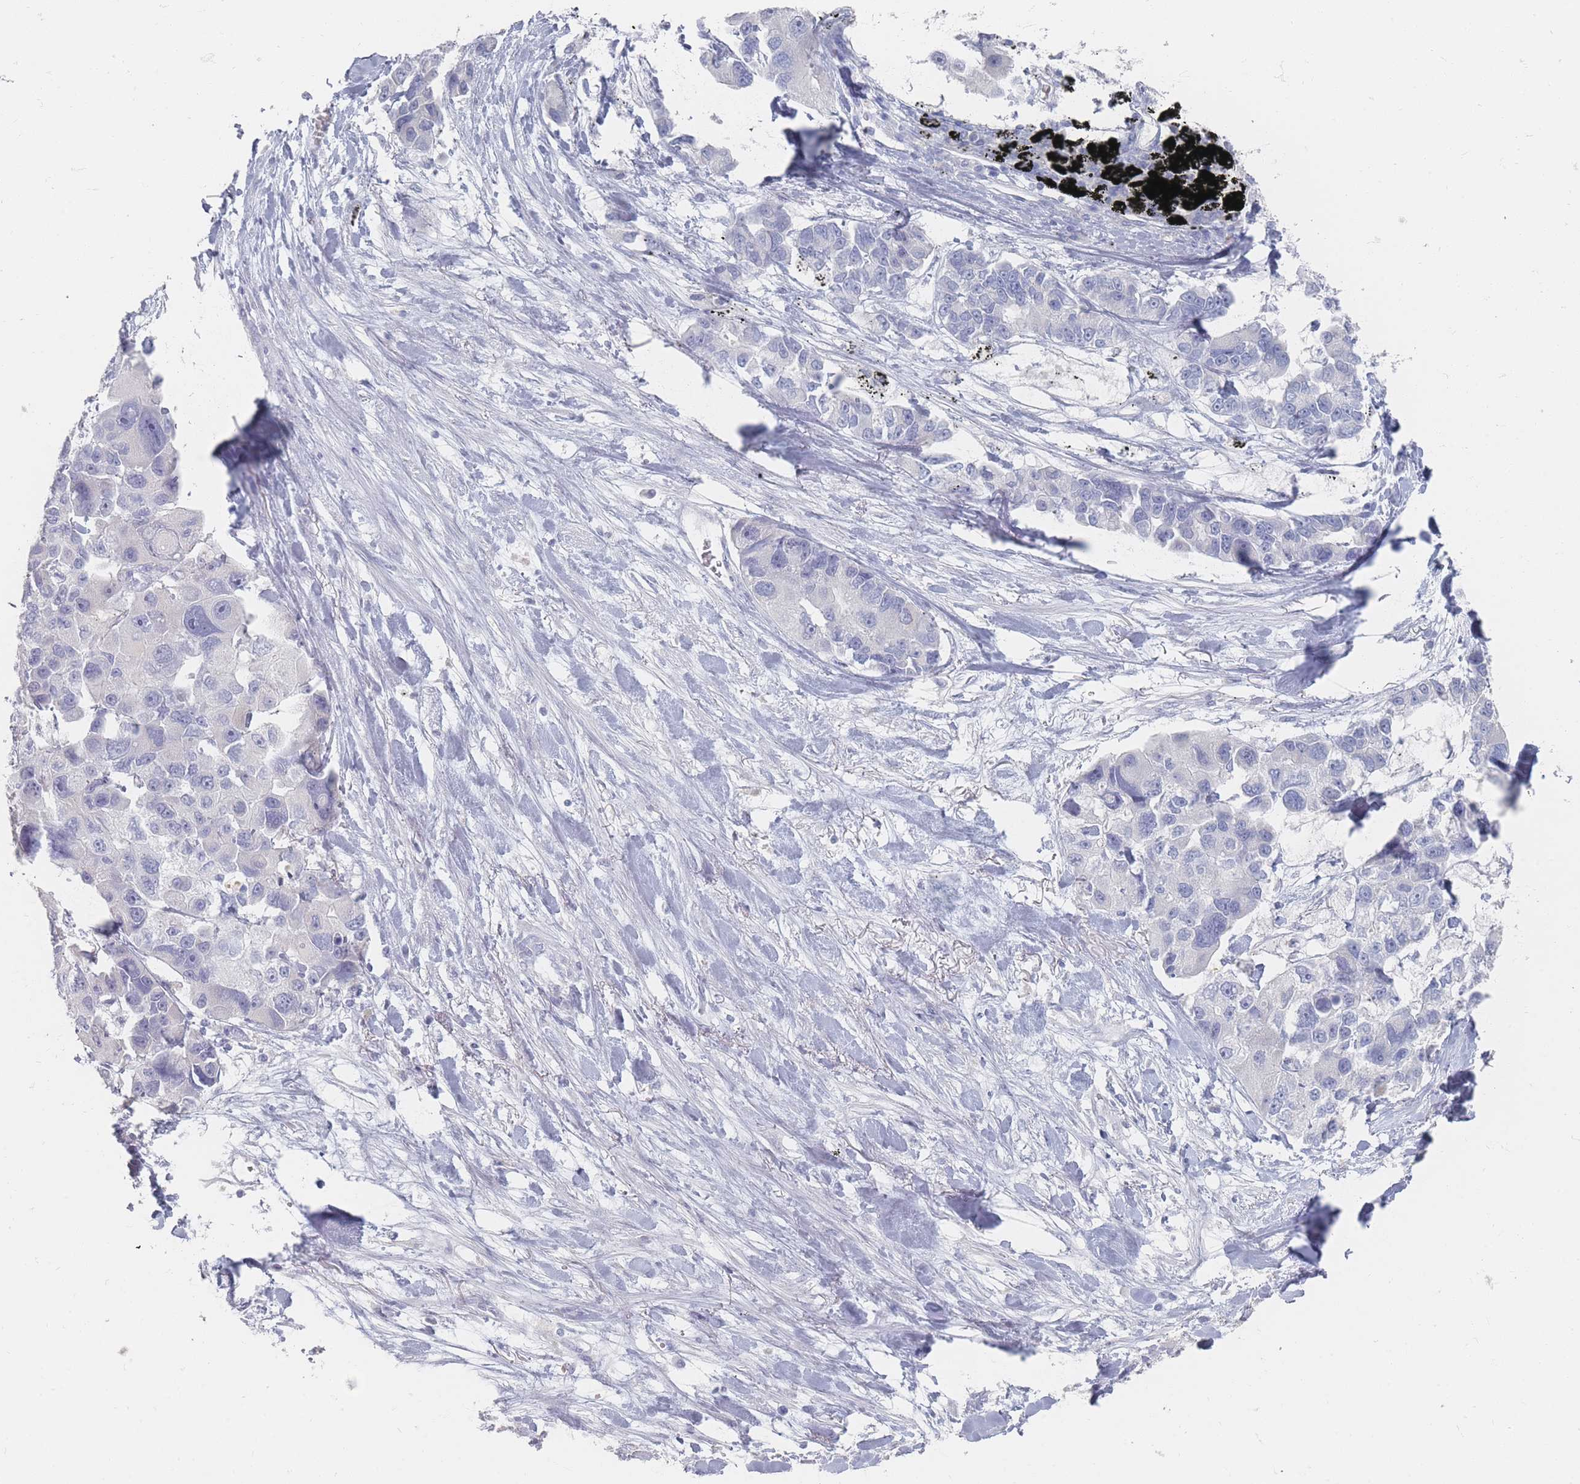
{"staining": {"intensity": "moderate", "quantity": "<25%", "location": "cytoplasmic/membranous,nuclear"}, "tissue": "lung cancer", "cell_type": "Tumor cells", "image_type": "cancer", "snomed": [{"axis": "morphology", "description": "Adenocarcinoma, NOS"}, {"axis": "topography", "description": "Lung"}], "caption": "Lung adenocarcinoma tissue displays moderate cytoplasmic/membranous and nuclear staining in about <25% of tumor cells", "gene": "HELZ2", "patient": {"sex": "female", "age": 54}}